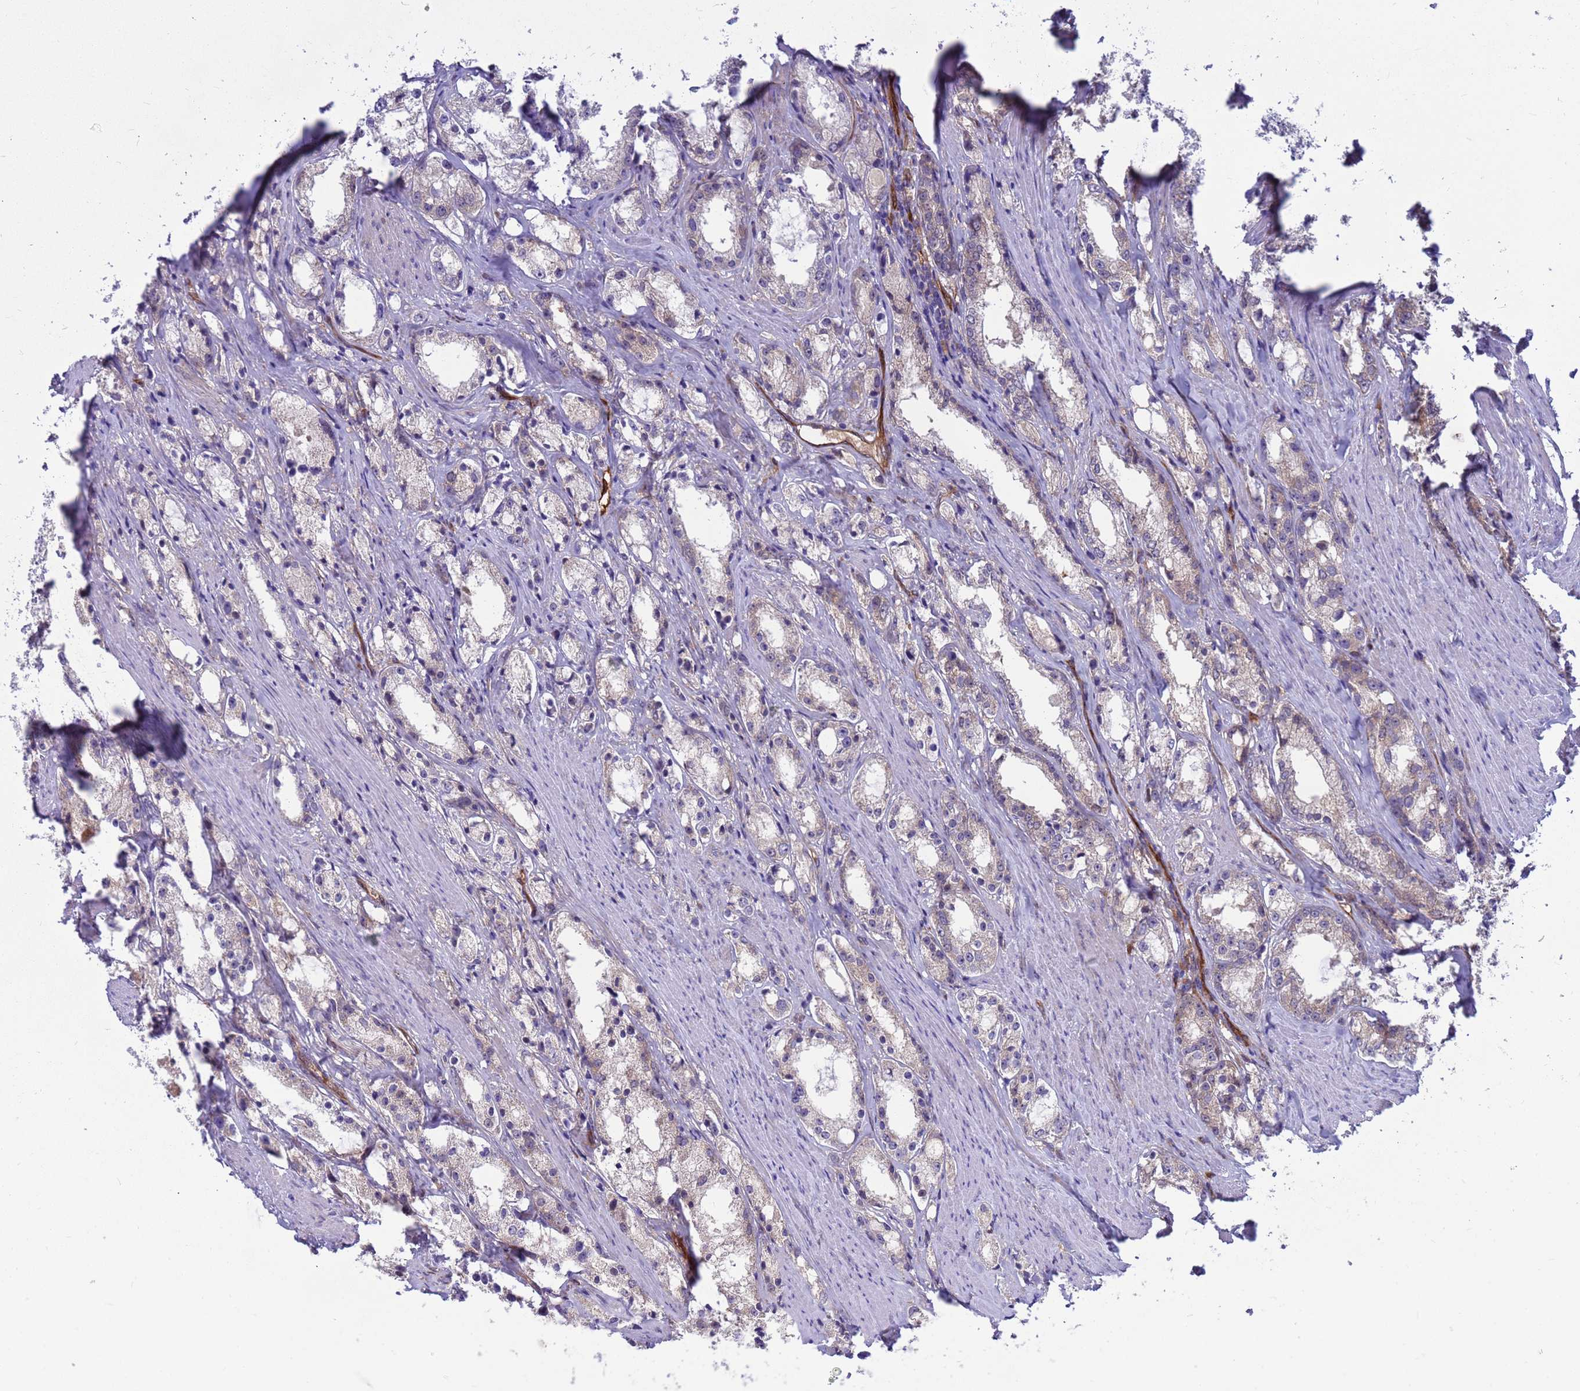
{"staining": {"intensity": "negative", "quantity": "none", "location": "none"}, "tissue": "prostate cancer", "cell_type": "Tumor cells", "image_type": "cancer", "snomed": [{"axis": "morphology", "description": "Adenocarcinoma, High grade"}, {"axis": "topography", "description": "Prostate"}], "caption": "Prostate high-grade adenocarcinoma was stained to show a protein in brown. There is no significant expression in tumor cells. (Immunohistochemistry (ihc), brightfield microscopy, high magnification).", "gene": "FOXRED1", "patient": {"sex": "male", "age": 66}}